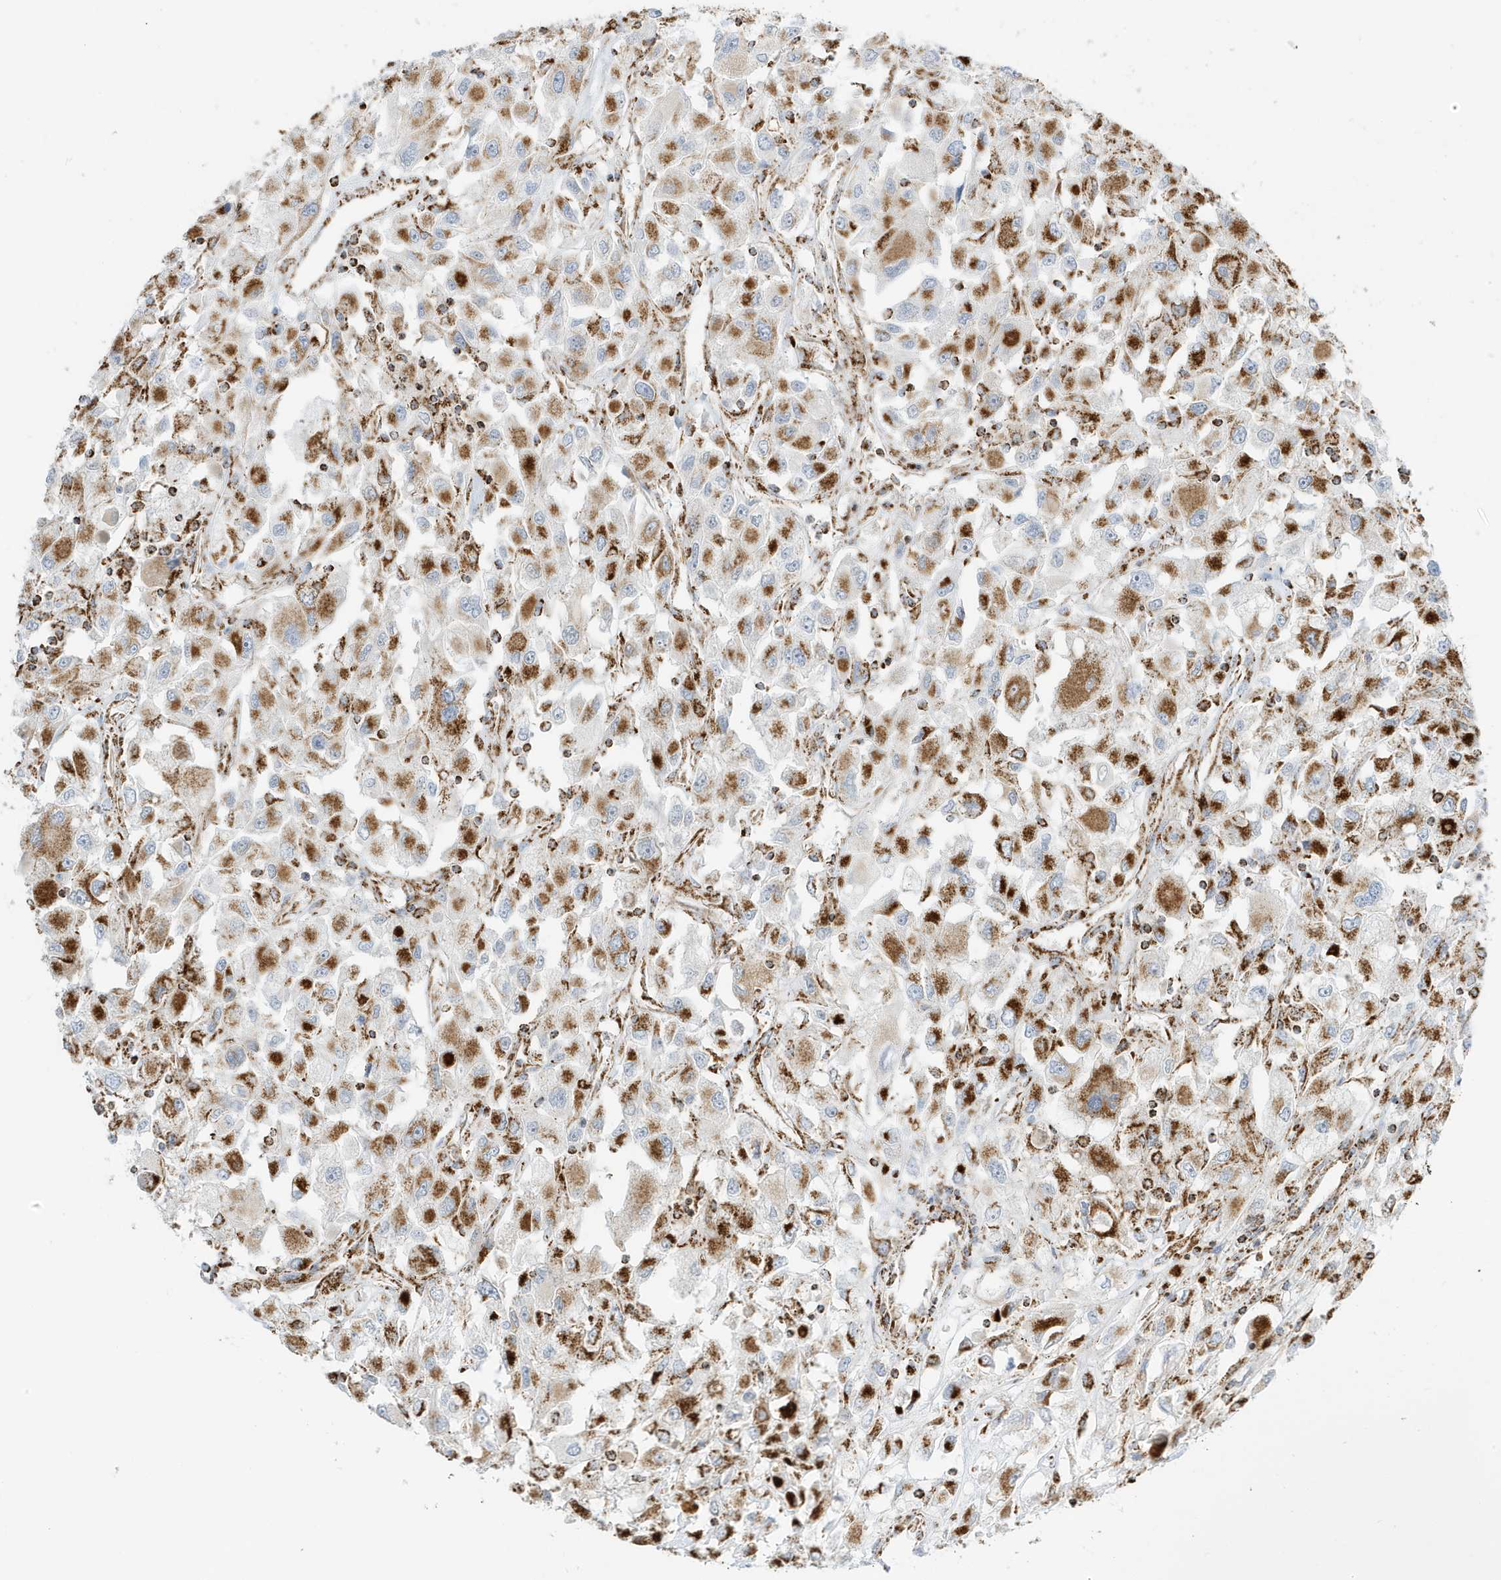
{"staining": {"intensity": "strong", "quantity": ">75%", "location": "cytoplasmic/membranous"}, "tissue": "renal cancer", "cell_type": "Tumor cells", "image_type": "cancer", "snomed": [{"axis": "morphology", "description": "Adenocarcinoma, NOS"}, {"axis": "topography", "description": "Kidney"}], "caption": "Strong cytoplasmic/membranous expression for a protein is seen in about >75% of tumor cells of renal adenocarcinoma using IHC.", "gene": "ATP5ME", "patient": {"sex": "female", "age": 52}}